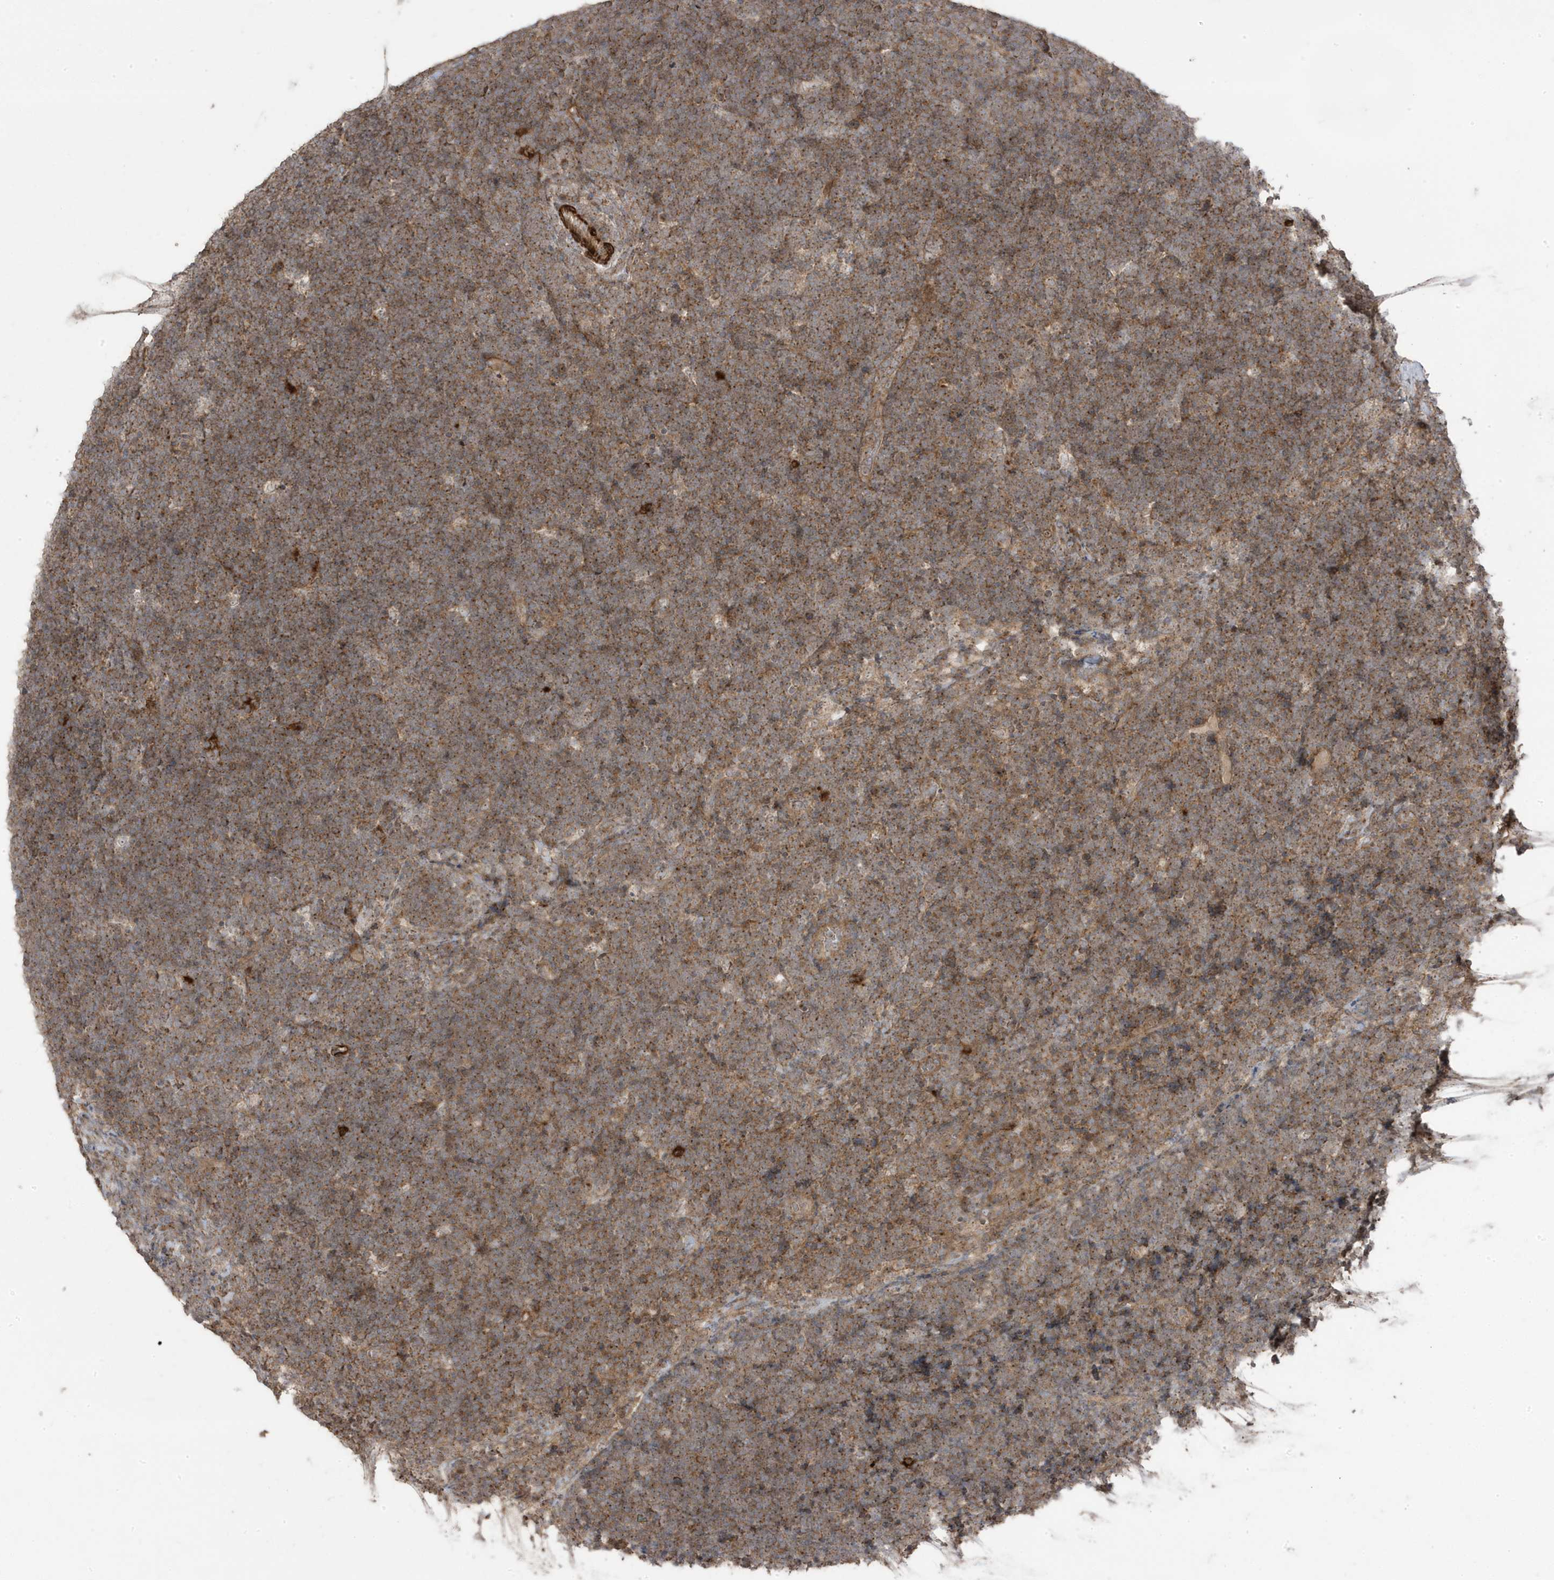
{"staining": {"intensity": "moderate", "quantity": ">75%", "location": "cytoplasmic/membranous"}, "tissue": "lymphoma", "cell_type": "Tumor cells", "image_type": "cancer", "snomed": [{"axis": "morphology", "description": "Malignant lymphoma, non-Hodgkin's type, High grade"}, {"axis": "topography", "description": "Lymph node"}], "caption": "This is an image of immunohistochemistry staining of lymphoma, which shows moderate expression in the cytoplasmic/membranous of tumor cells.", "gene": "CETN3", "patient": {"sex": "male", "age": 13}}